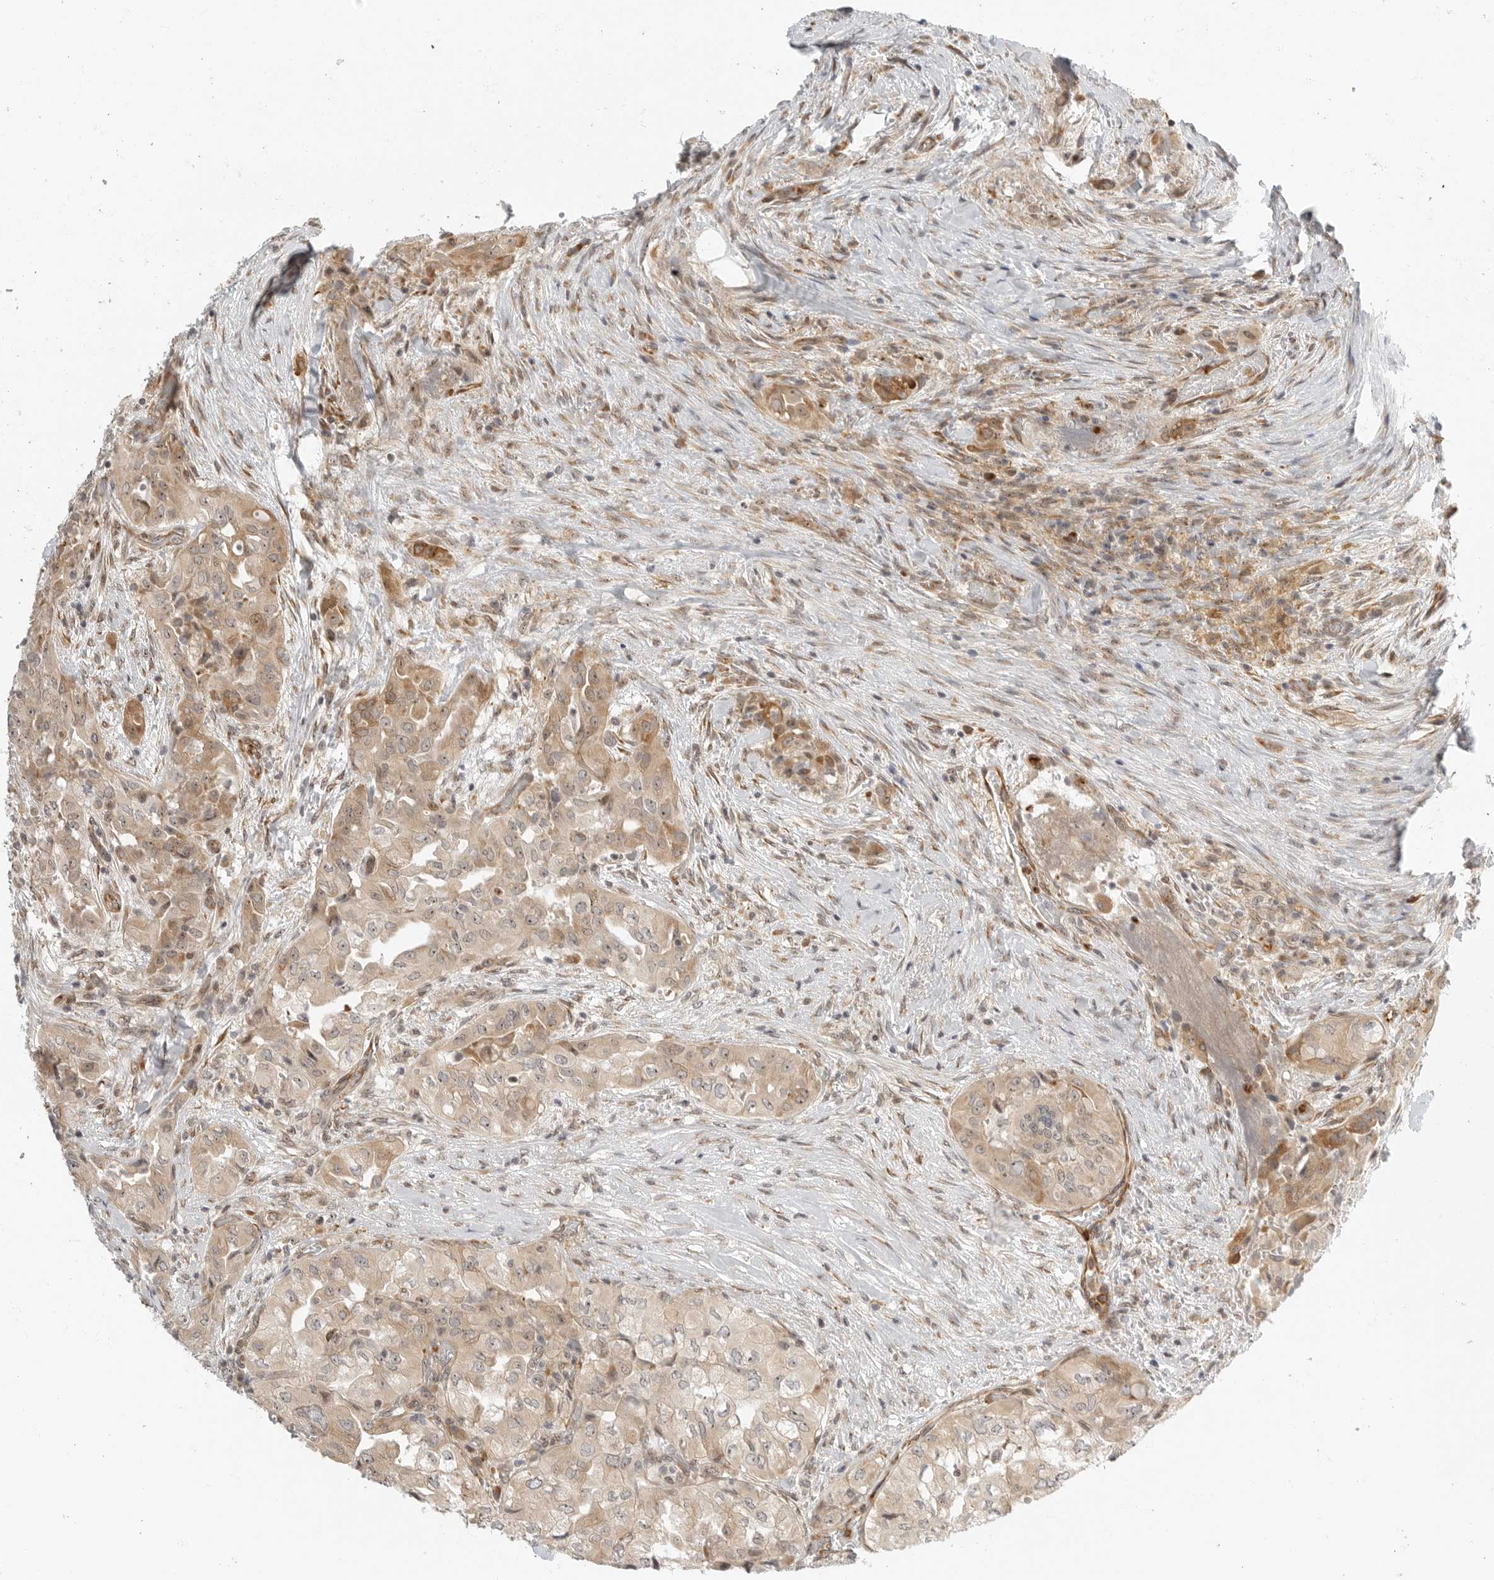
{"staining": {"intensity": "weak", "quantity": "25%-75%", "location": "cytoplasmic/membranous,nuclear"}, "tissue": "thyroid cancer", "cell_type": "Tumor cells", "image_type": "cancer", "snomed": [{"axis": "morphology", "description": "Papillary adenocarcinoma, NOS"}, {"axis": "topography", "description": "Thyroid gland"}], "caption": "Protein analysis of thyroid papillary adenocarcinoma tissue displays weak cytoplasmic/membranous and nuclear expression in approximately 25%-75% of tumor cells. (brown staining indicates protein expression, while blue staining denotes nuclei).", "gene": "DSCC1", "patient": {"sex": "female", "age": 59}}